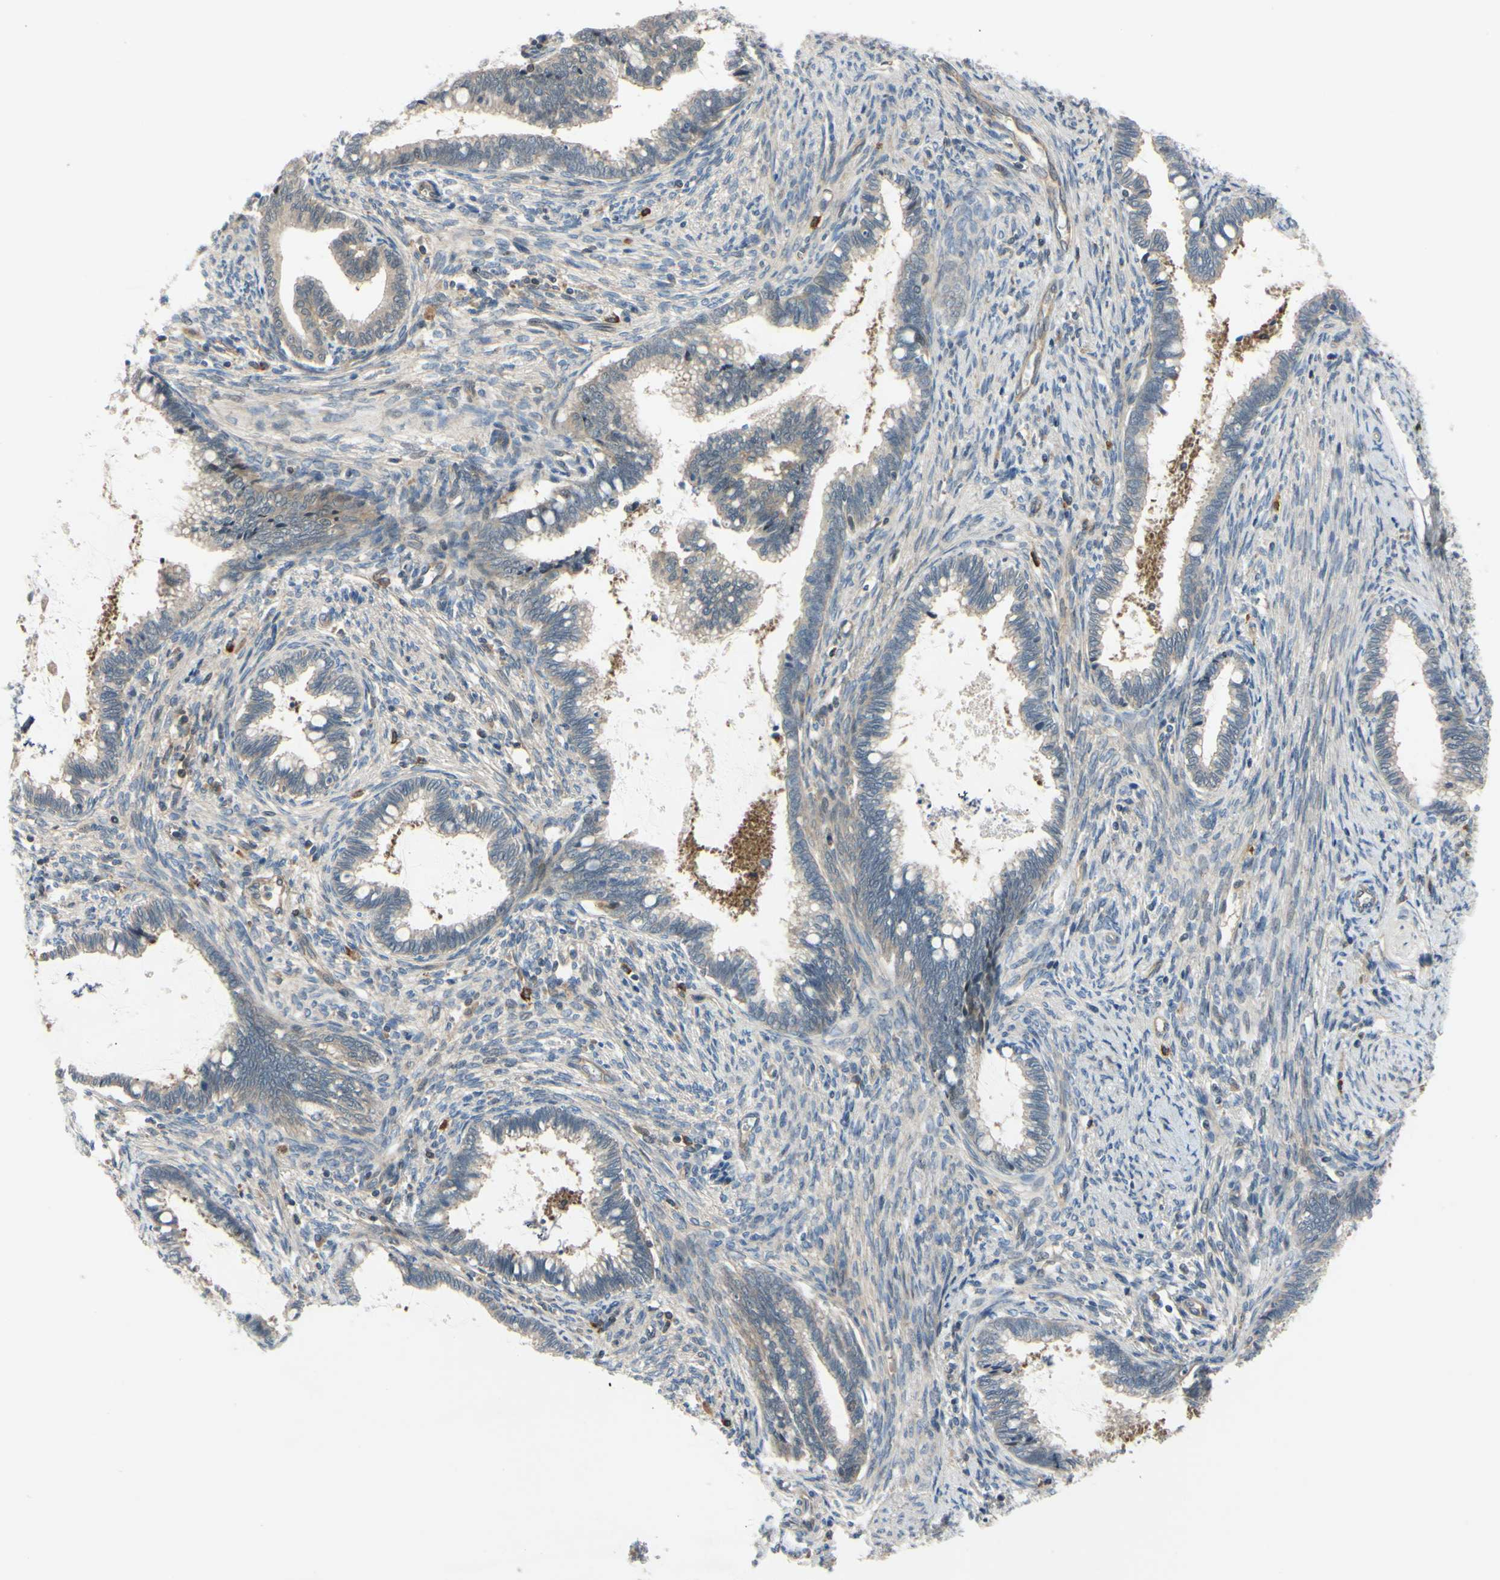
{"staining": {"intensity": "weak", "quantity": ">75%", "location": "cytoplasmic/membranous"}, "tissue": "cervical cancer", "cell_type": "Tumor cells", "image_type": "cancer", "snomed": [{"axis": "morphology", "description": "Adenocarcinoma, NOS"}, {"axis": "topography", "description": "Cervix"}], "caption": "The histopathology image shows a brown stain indicating the presence of a protein in the cytoplasmic/membranous of tumor cells in cervical cancer.", "gene": "COMMD9", "patient": {"sex": "female", "age": 44}}